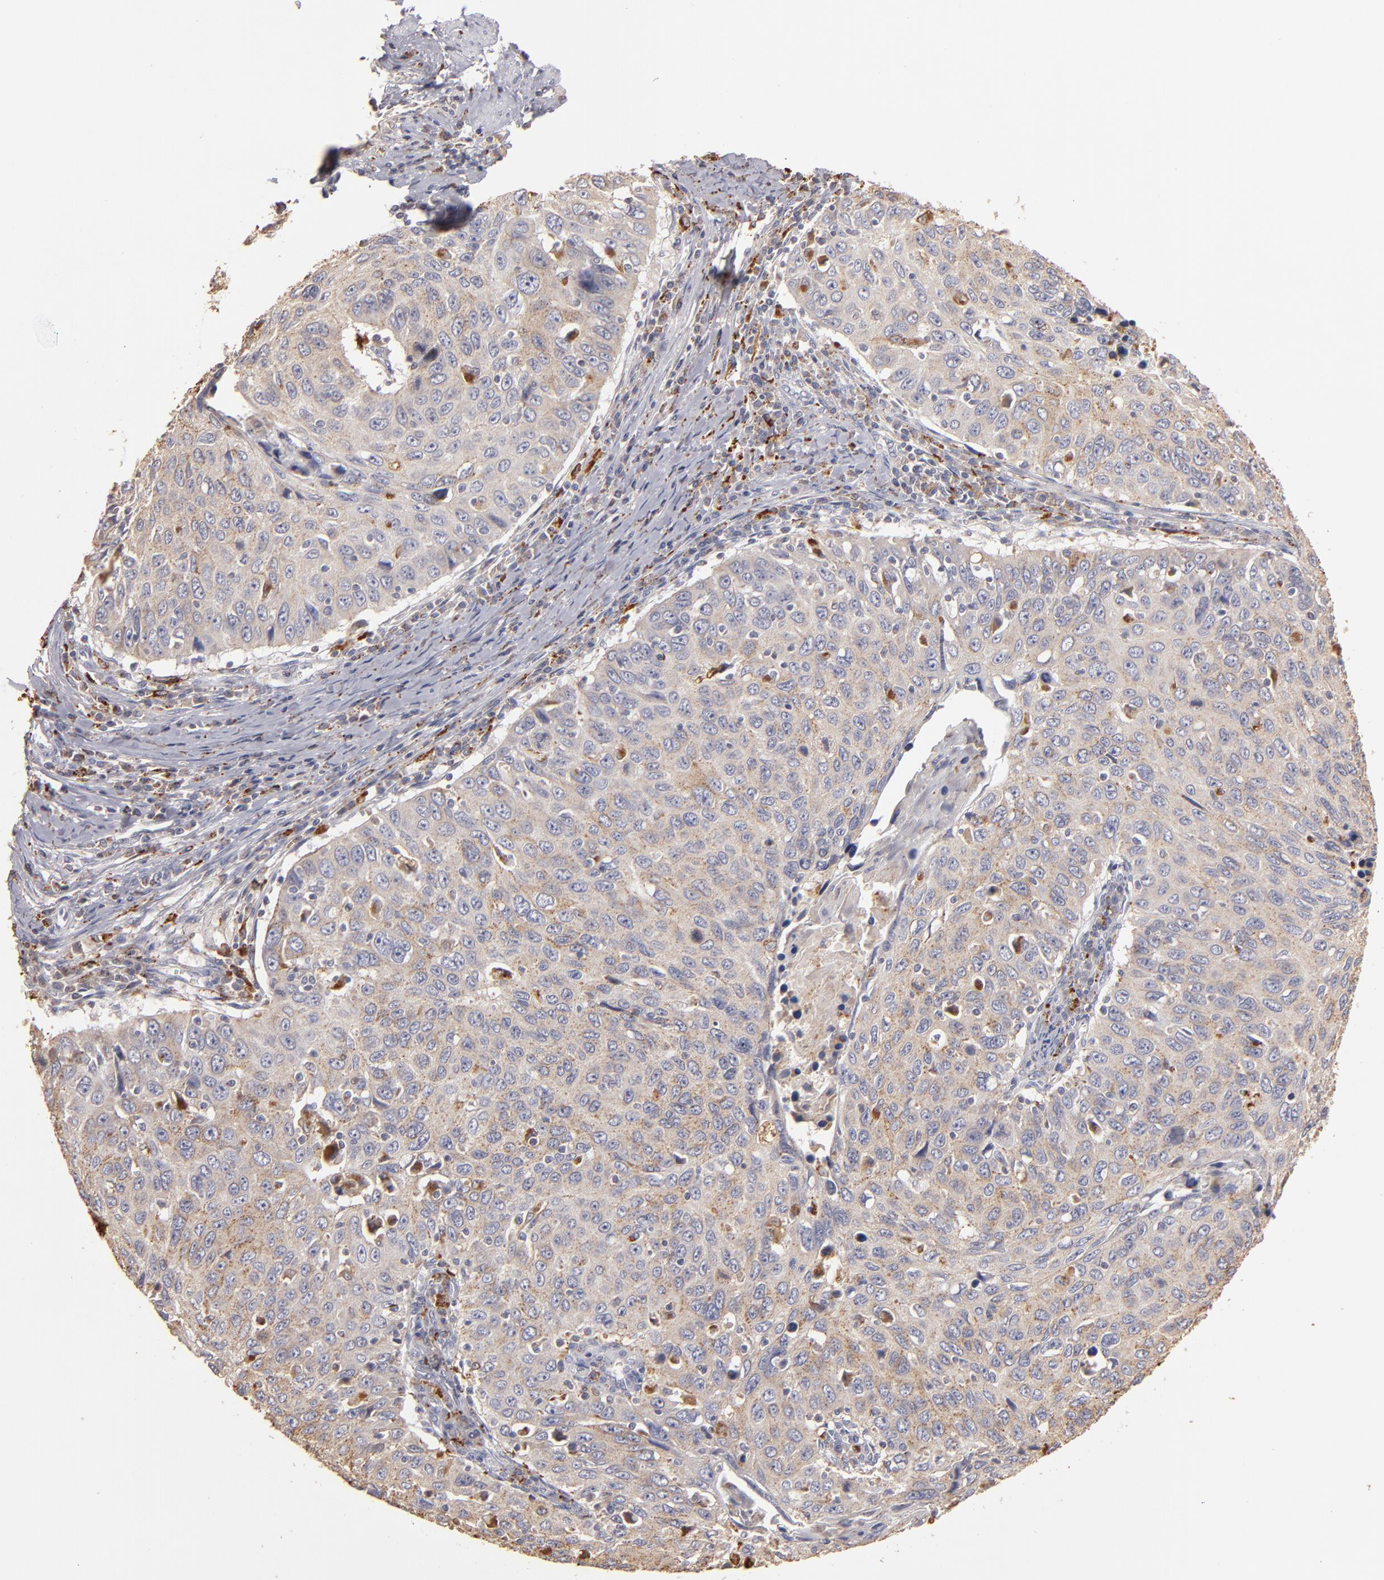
{"staining": {"intensity": "weak", "quantity": ">75%", "location": "cytoplasmic/membranous"}, "tissue": "cervical cancer", "cell_type": "Tumor cells", "image_type": "cancer", "snomed": [{"axis": "morphology", "description": "Squamous cell carcinoma, NOS"}, {"axis": "topography", "description": "Cervix"}], "caption": "Tumor cells exhibit low levels of weak cytoplasmic/membranous expression in about >75% of cells in cervical squamous cell carcinoma.", "gene": "TRAF1", "patient": {"sex": "female", "age": 53}}